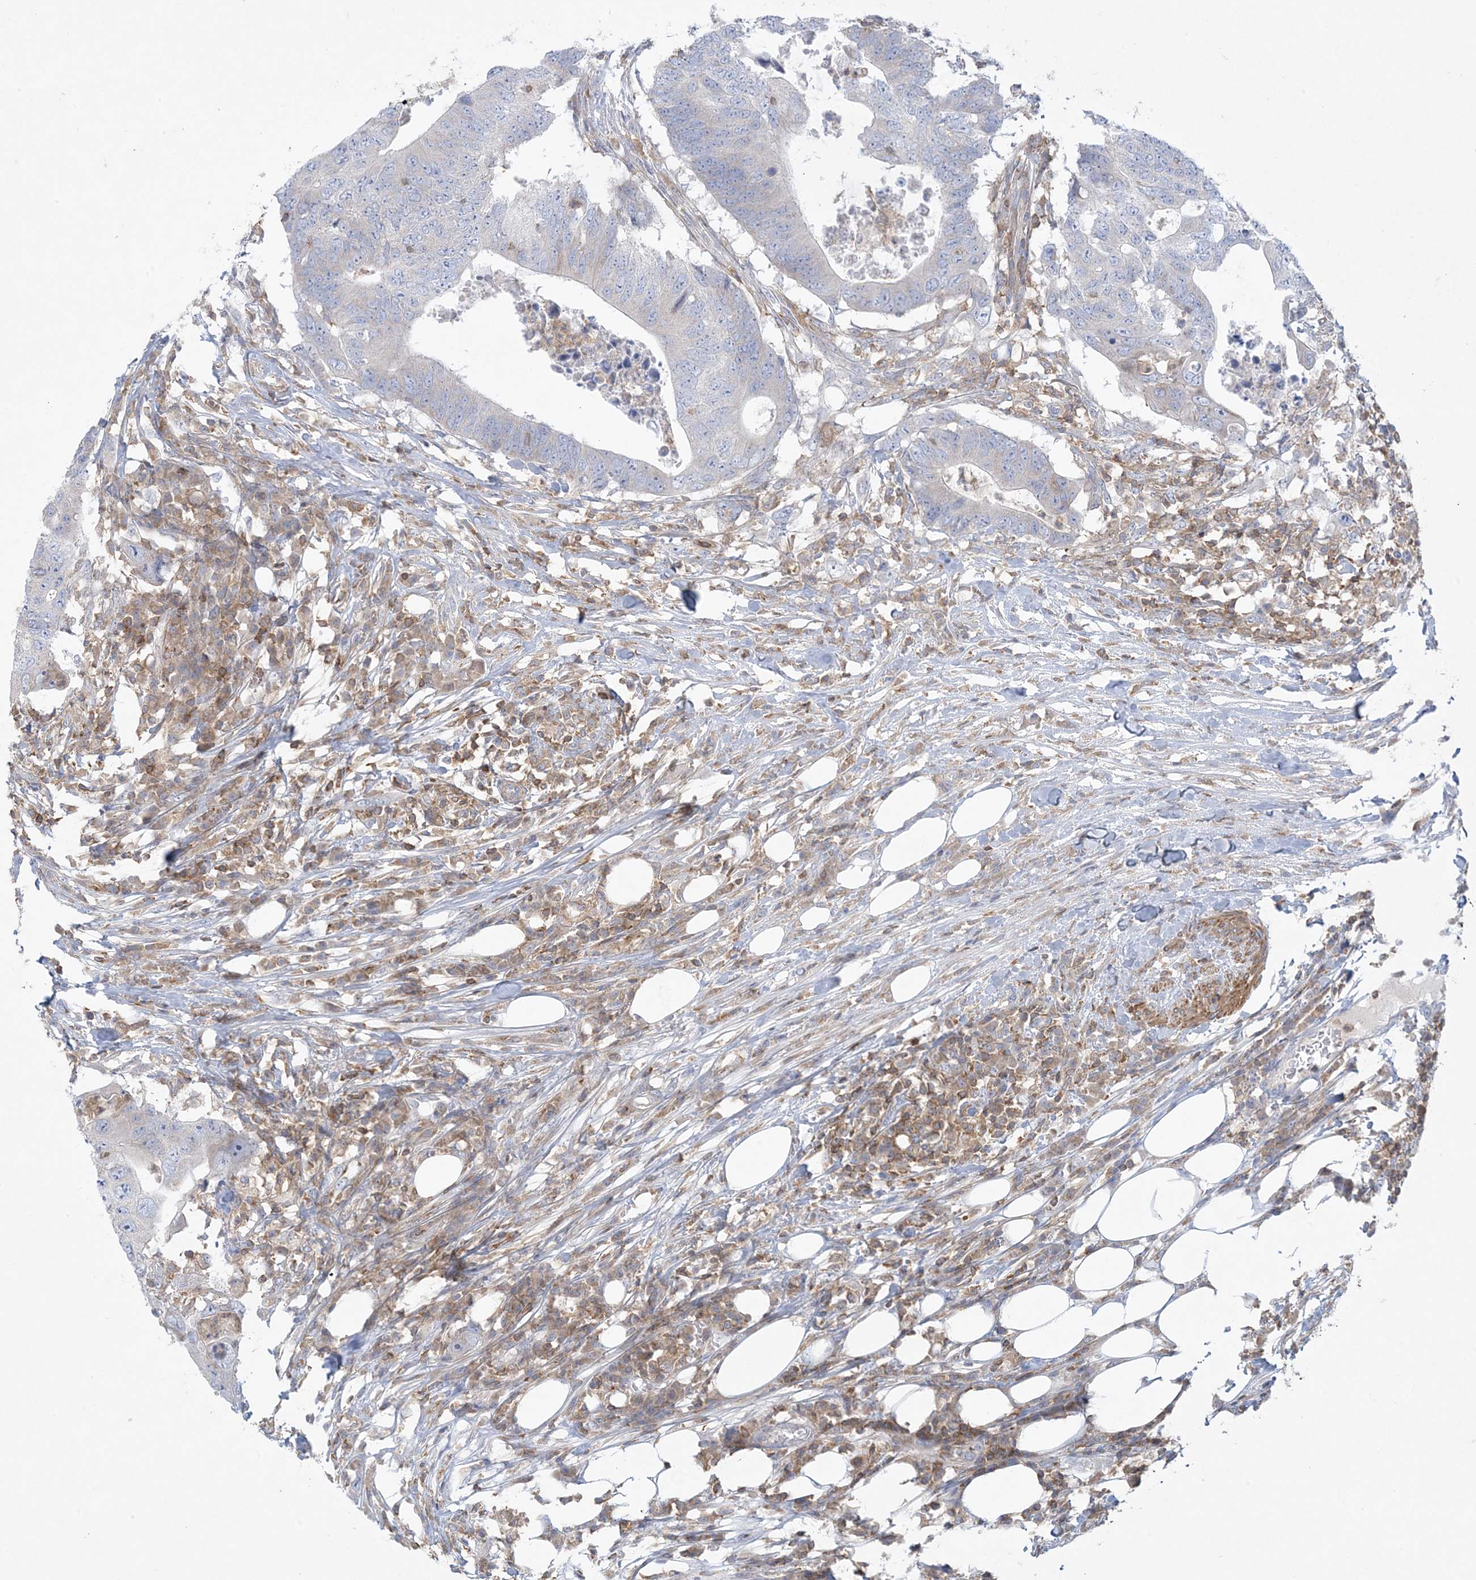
{"staining": {"intensity": "negative", "quantity": "none", "location": "none"}, "tissue": "colorectal cancer", "cell_type": "Tumor cells", "image_type": "cancer", "snomed": [{"axis": "morphology", "description": "Adenocarcinoma, NOS"}, {"axis": "topography", "description": "Colon"}], "caption": "The histopathology image exhibits no staining of tumor cells in colorectal adenocarcinoma. The staining was performed using DAB (3,3'-diaminobenzidine) to visualize the protein expression in brown, while the nuclei were stained in blue with hematoxylin (Magnification: 20x).", "gene": "ARHGAP30", "patient": {"sex": "male", "age": 71}}